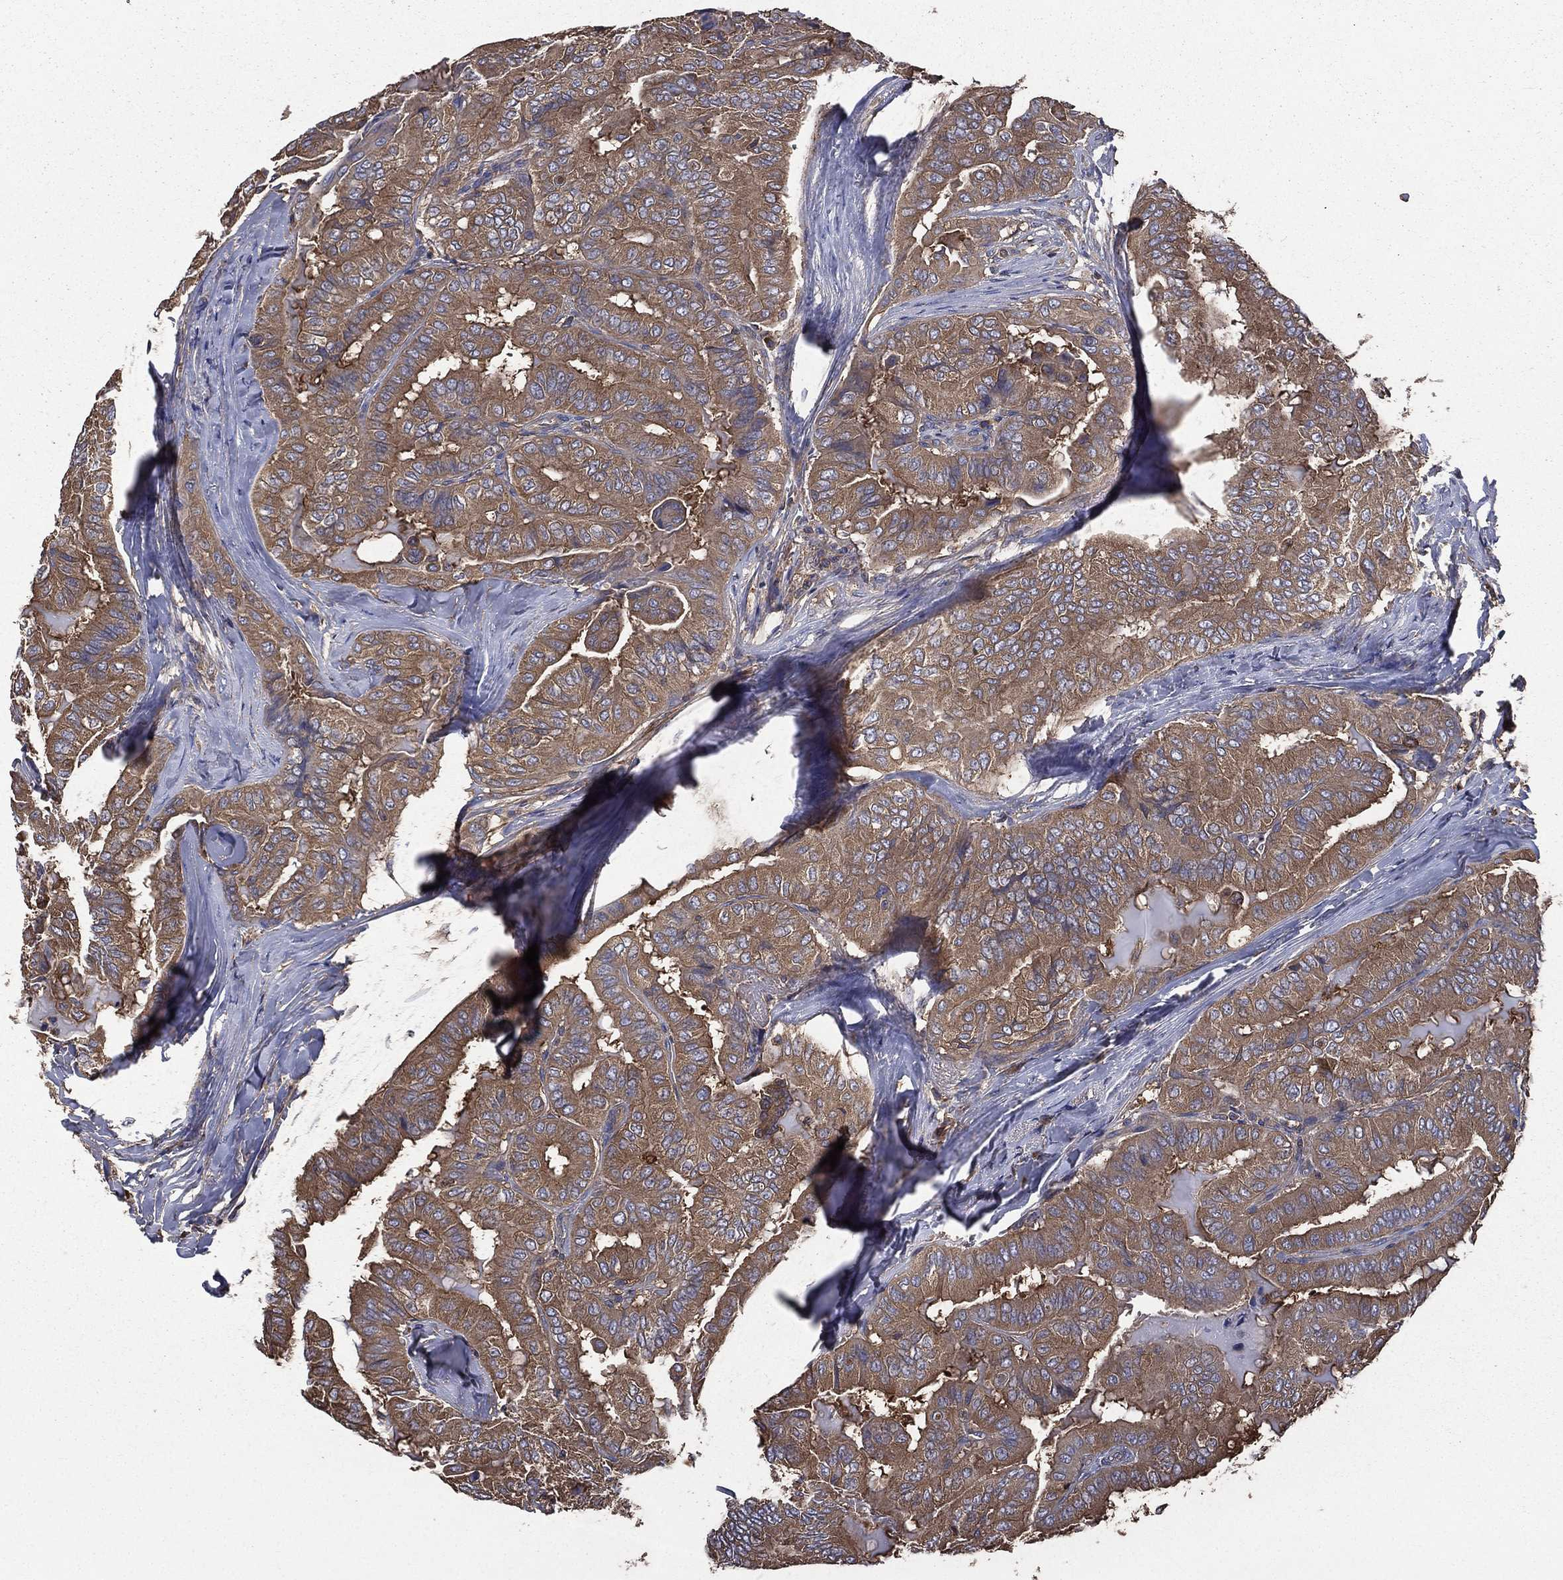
{"staining": {"intensity": "moderate", "quantity": ">75%", "location": "cytoplasmic/membranous"}, "tissue": "thyroid cancer", "cell_type": "Tumor cells", "image_type": "cancer", "snomed": [{"axis": "morphology", "description": "Papillary adenocarcinoma, NOS"}, {"axis": "topography", "description": "Thyroid gland"}], "caption": "High-magnification brightfield microscopy of thyroid cancer stained with DAB (brown) and counterstained with hematoxylin (blue). tumor cells exhibit moderate cytoplasmic/membranous staining is present in about>75% of cells.", "gene": "SARS1", "patient": {"sex": "female", "age": 68}}